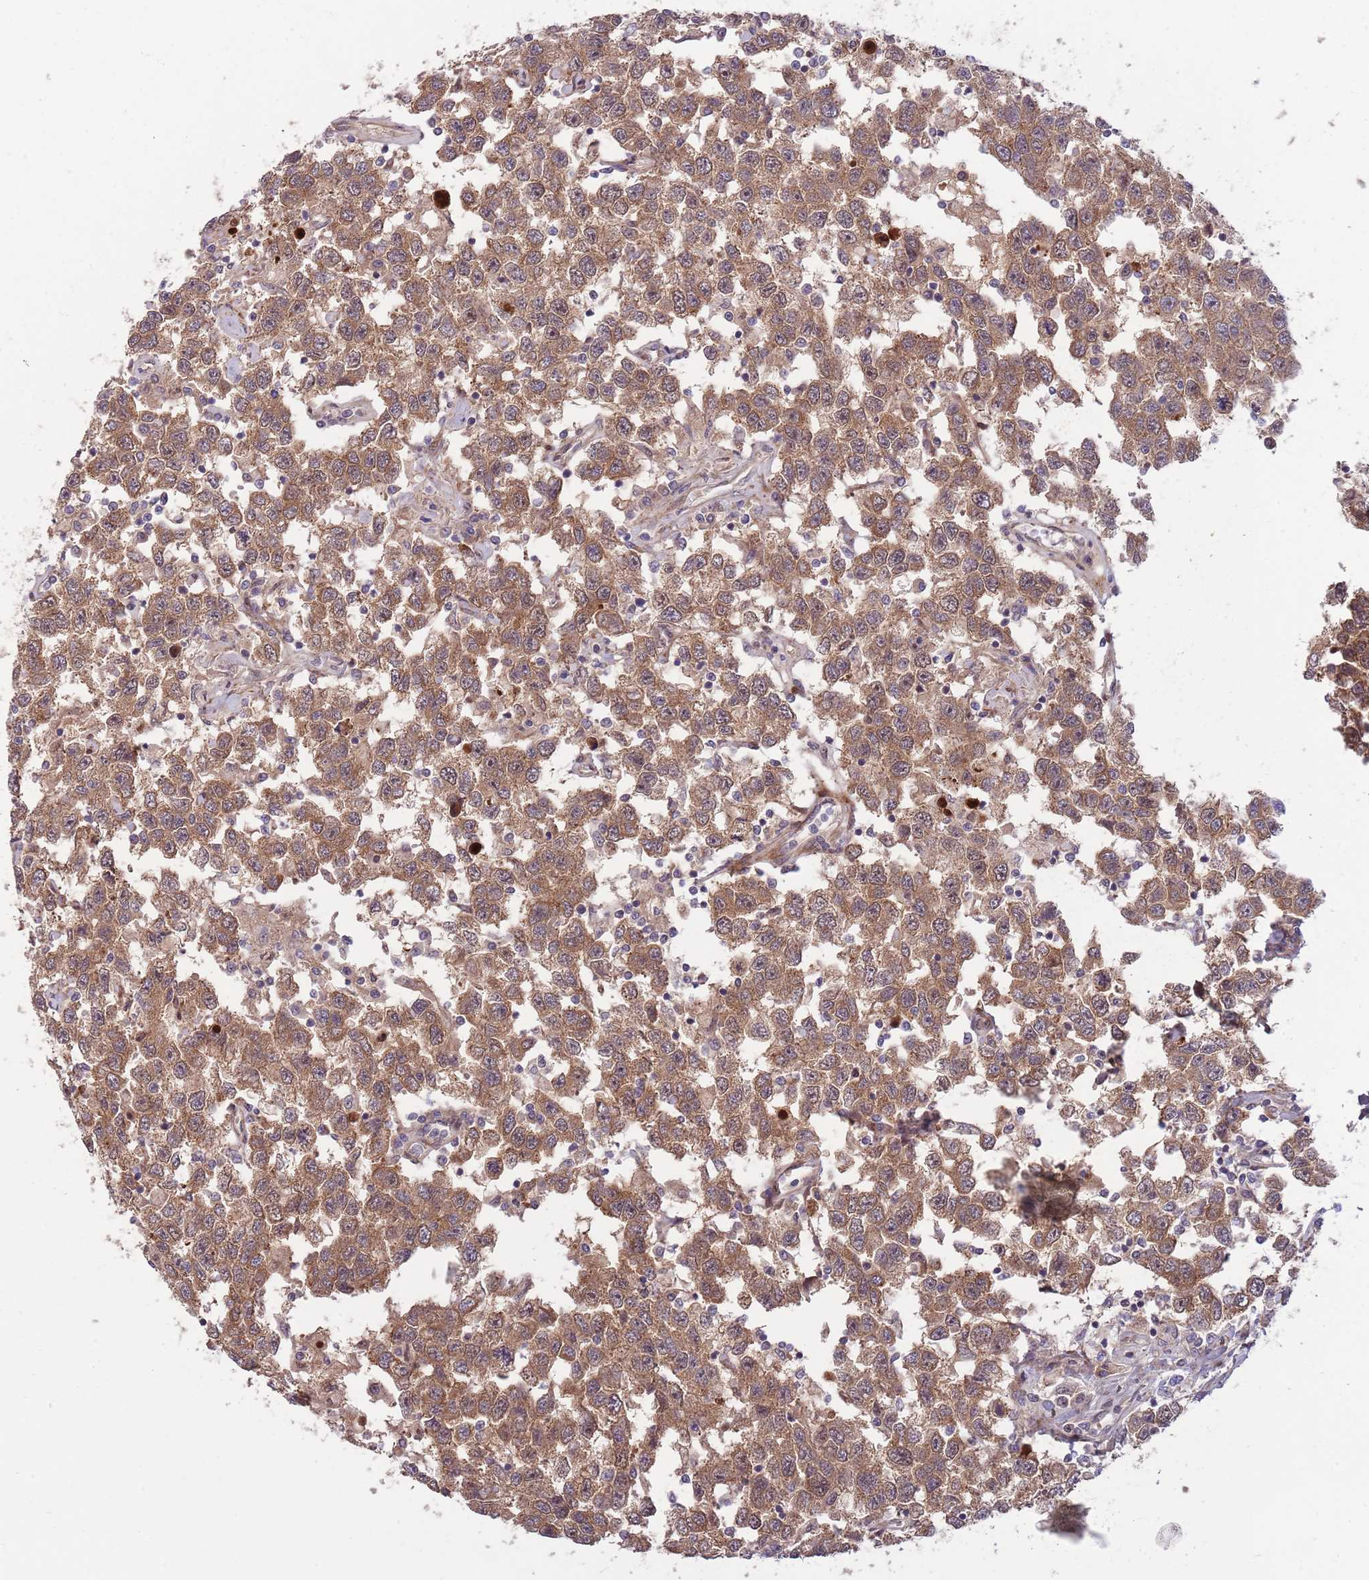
{"staining": {"intensity": "moderate", "quantity": ">75%", "location": "cytoplasmic/membranous,nuclear"}, "tissue": "testis cancer", "cell_type": "Tumor cells", "image_type": "cancer", "snomed": [{"axis": "morphology", "description": "Seminoma, NOS"}, {"axis": "topography", "description": "Testis"}], "caption": "This is a histology image of immunohistochemistry staining of testis cancer (seminoma), which shows moderate positivity in the cytoplasmic/membranous and nuclear of tumor cells.", "gene": "NT5DC4", "patient": {"sex": "male", "age": 41}}